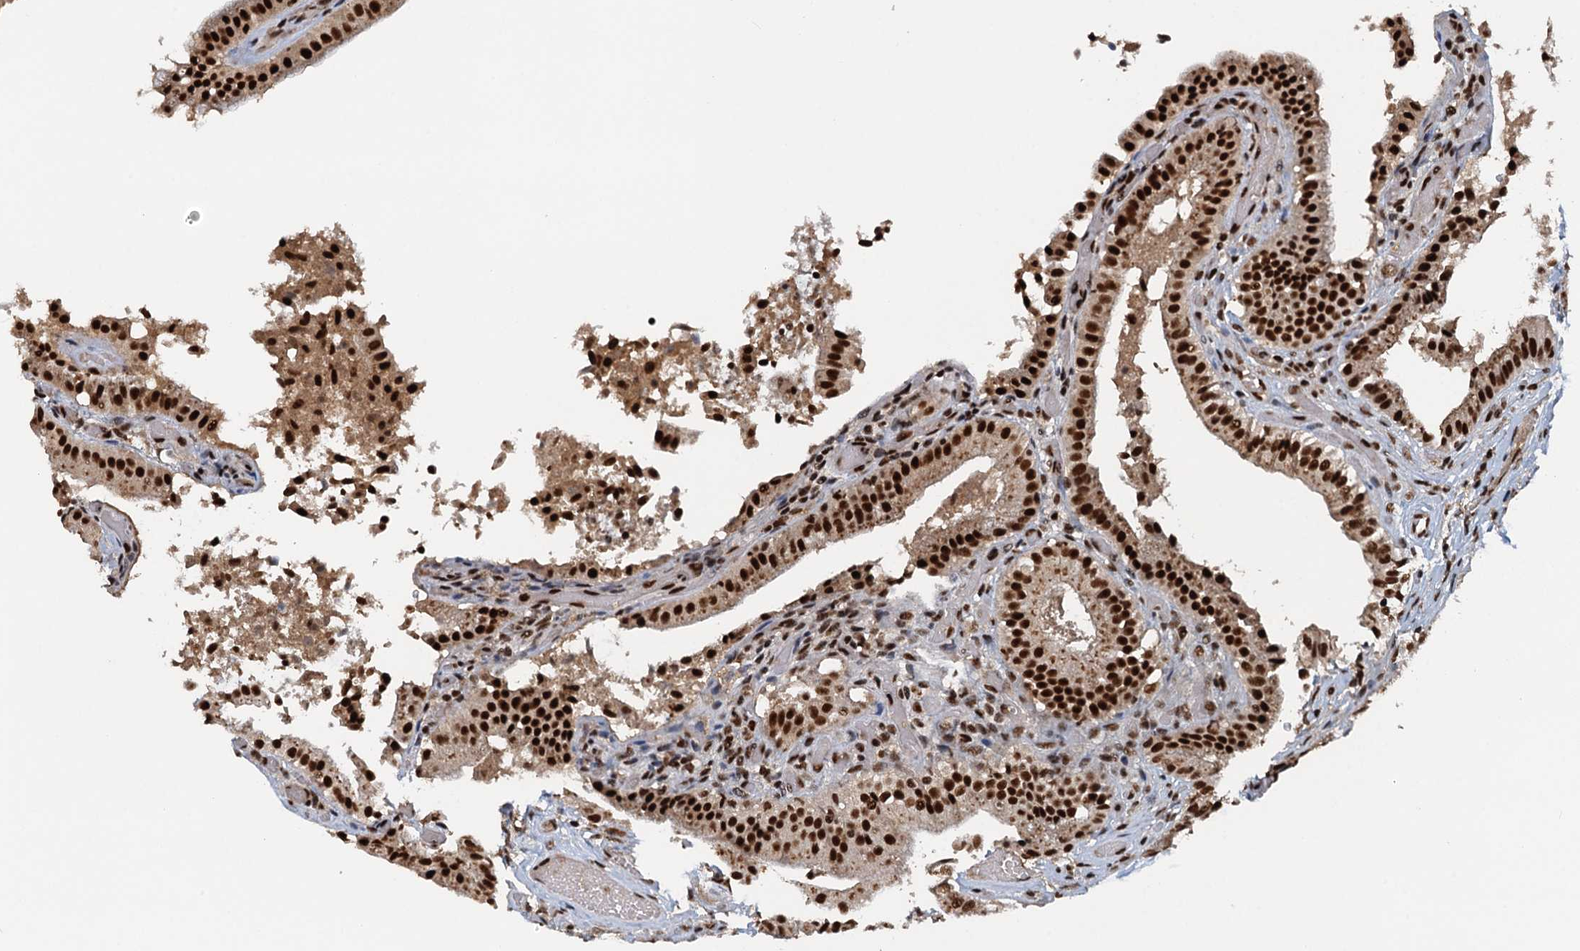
{"staining": {"intensity": "strong", "quantity": ">75%", "location": "nuclear"}, "tissue": "gallbladder", "cell_type": "Glandular cells", "image_type": "normal", "snomed": [{"axis": "morphology", "description": "Normal tissue, NOS"}, {"axis": "topography", "description": "Gallbladder"}], "caption": "Protein staining of unremarkable gallbladder reveals strong nuclear staining in about >75% of glandular cells.", "gene": "ZC3H18", "patient": {"sex": "female", "age": 47}}